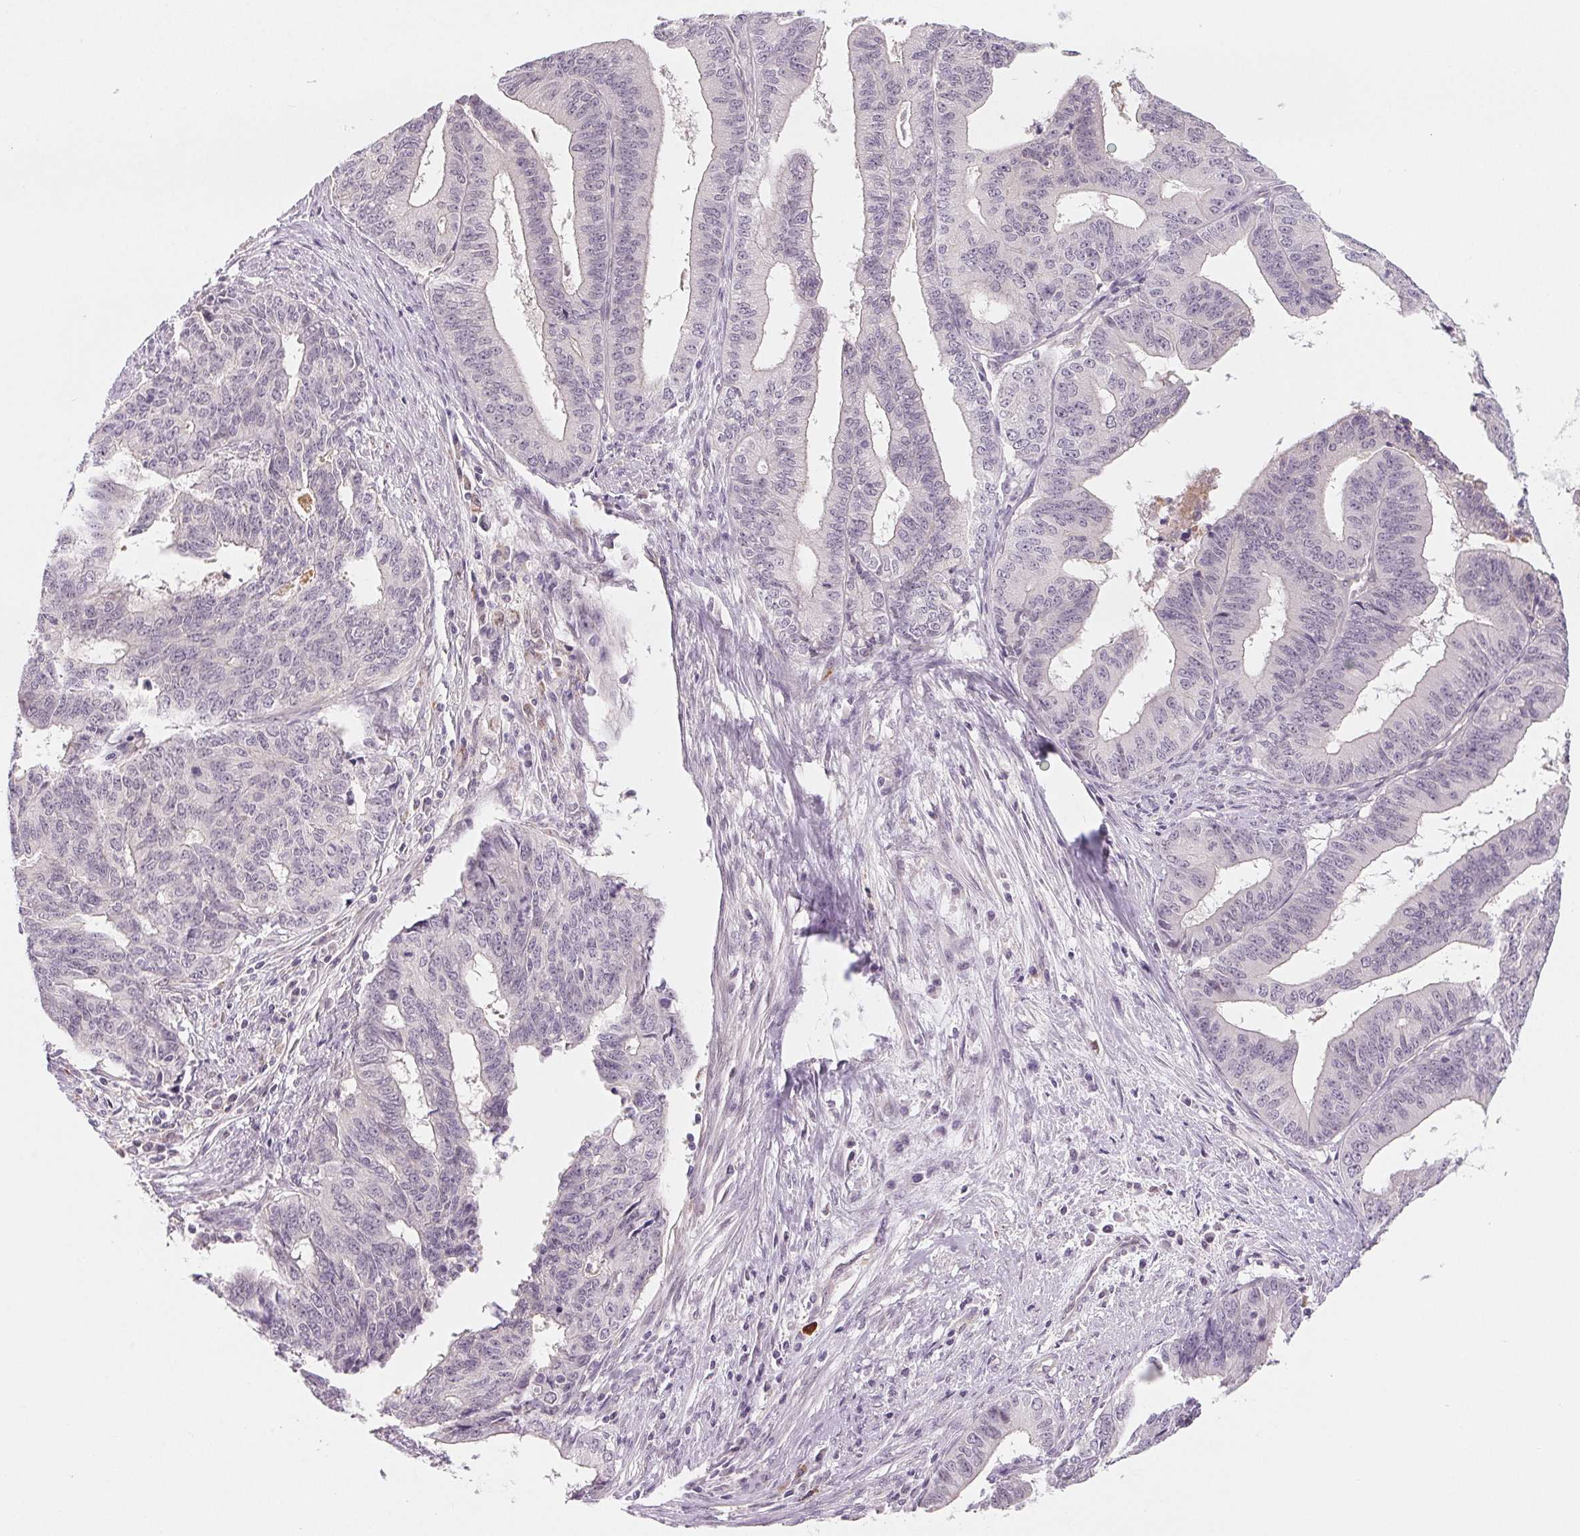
{"staining": {"intensity": "negative", "quantity": "none", "location": "none"}, "tissue": "endometrial cancer", "cell_type": "Tumor cells", "image_type": "cancer", "snomed": [{"axis": "morphology", "description": "Adenocarcinoma, NOS"}, {"axis": "topography", "description": "Endometrium"}], "caption": "Immunohistochemical staining of human endometrial cancer (adenocarcinoma) exhibits no significant expression in tumor cells.", "gene": "CFC1", "patient": {"sex": "female", "age": 65}}